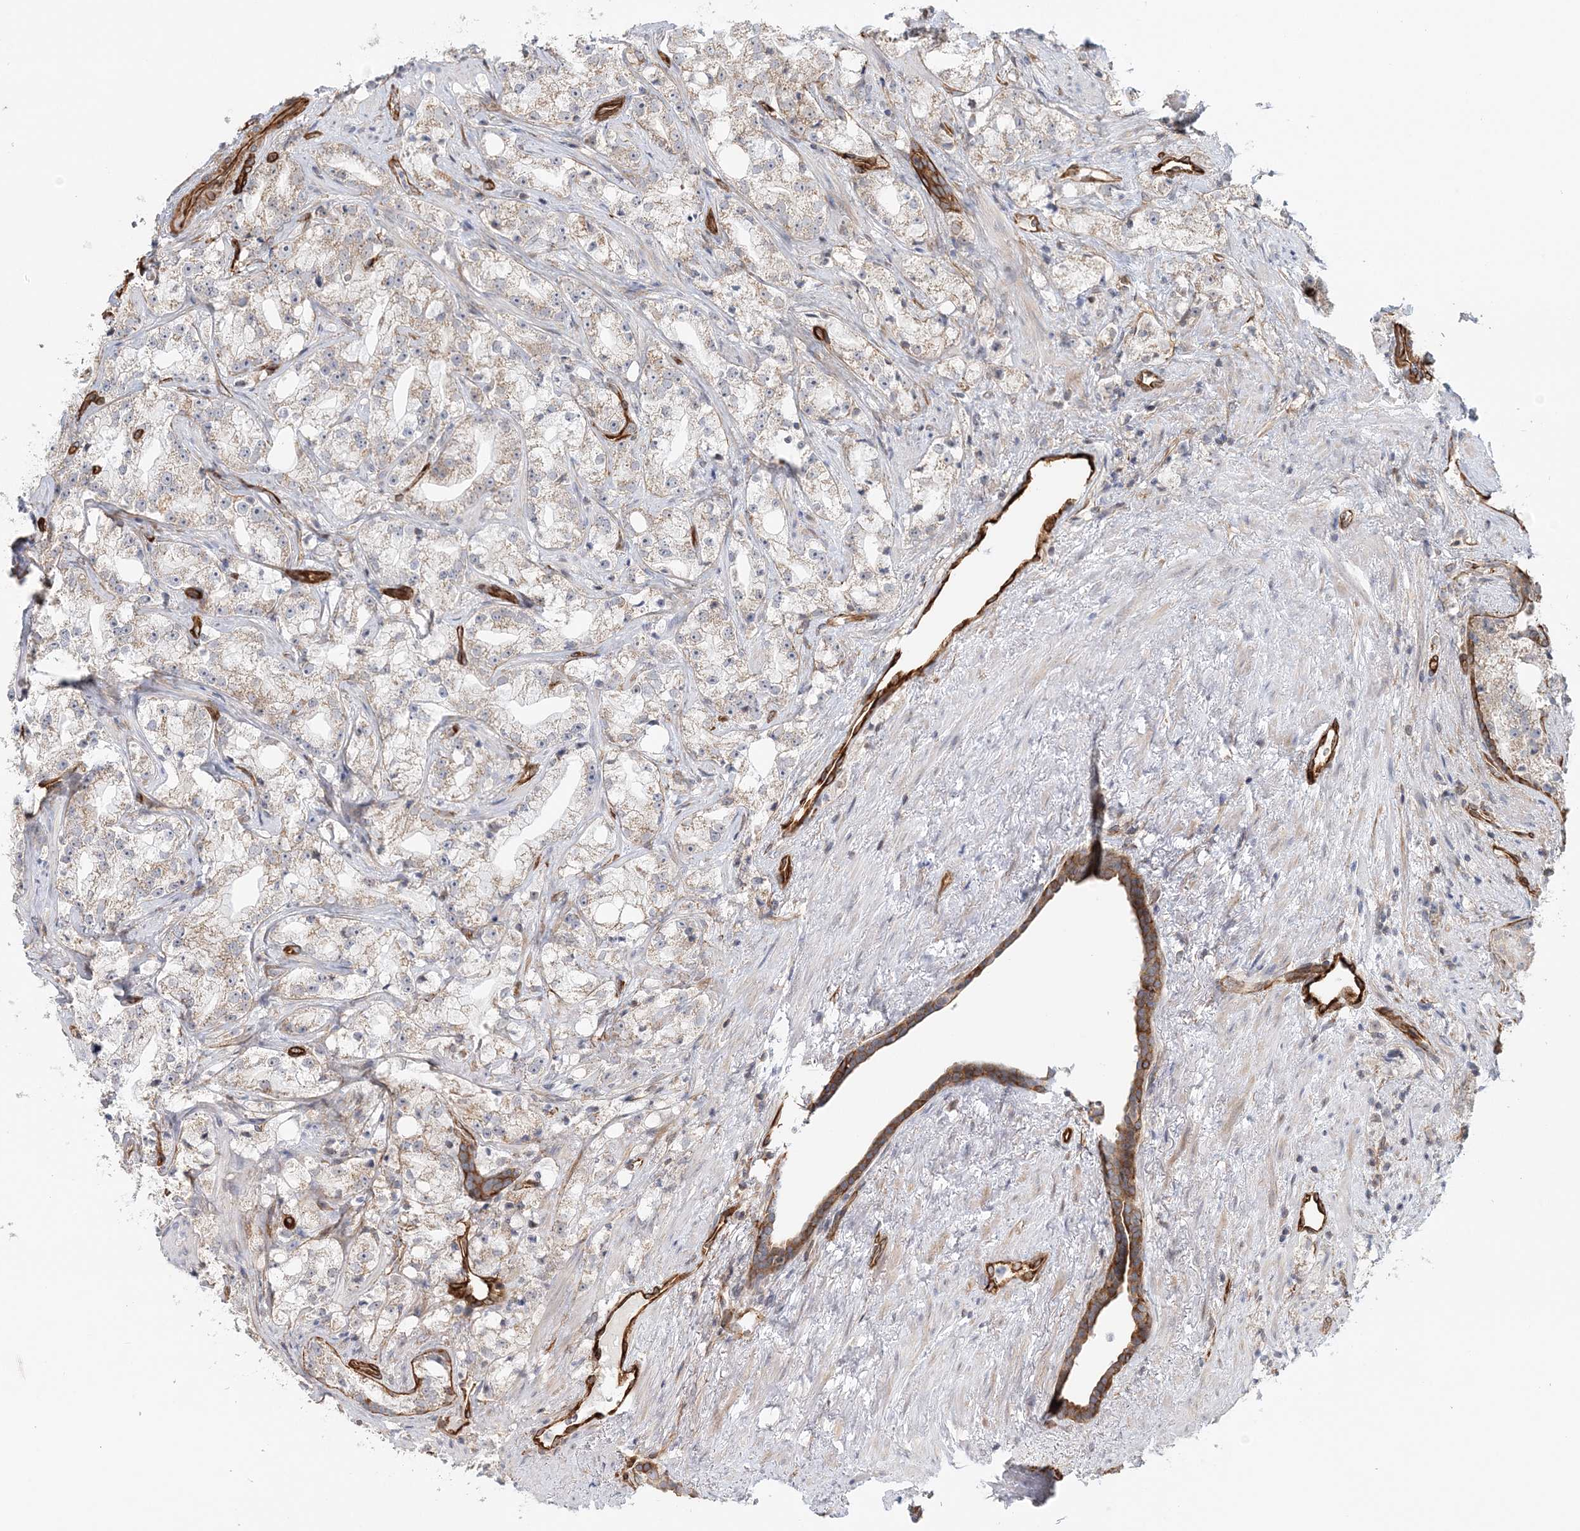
{"staining": {"intensity": "weak", "quantity": "25%-75%", "location": "cytoplasmic/membranous"}, "tissue": "prostate cancer", "cell_type": "Tumor cells", "image_type": "cancer", "snomed": [{"axis": "morphology", "description": "Adenocarcinoma, High grade"}, {"axis": "topography", "description": "Prostate"}], "caption": "There is low levels of weak cytoplasmic/membranous positivity in tumor cells of prostate cancer (adenocarcinoma (high-grade)), as demonstrated by immunohistochemical staining (brown color).", "gene": "AFAP1L2", "patient": {"sex": "male", "age": 64}}